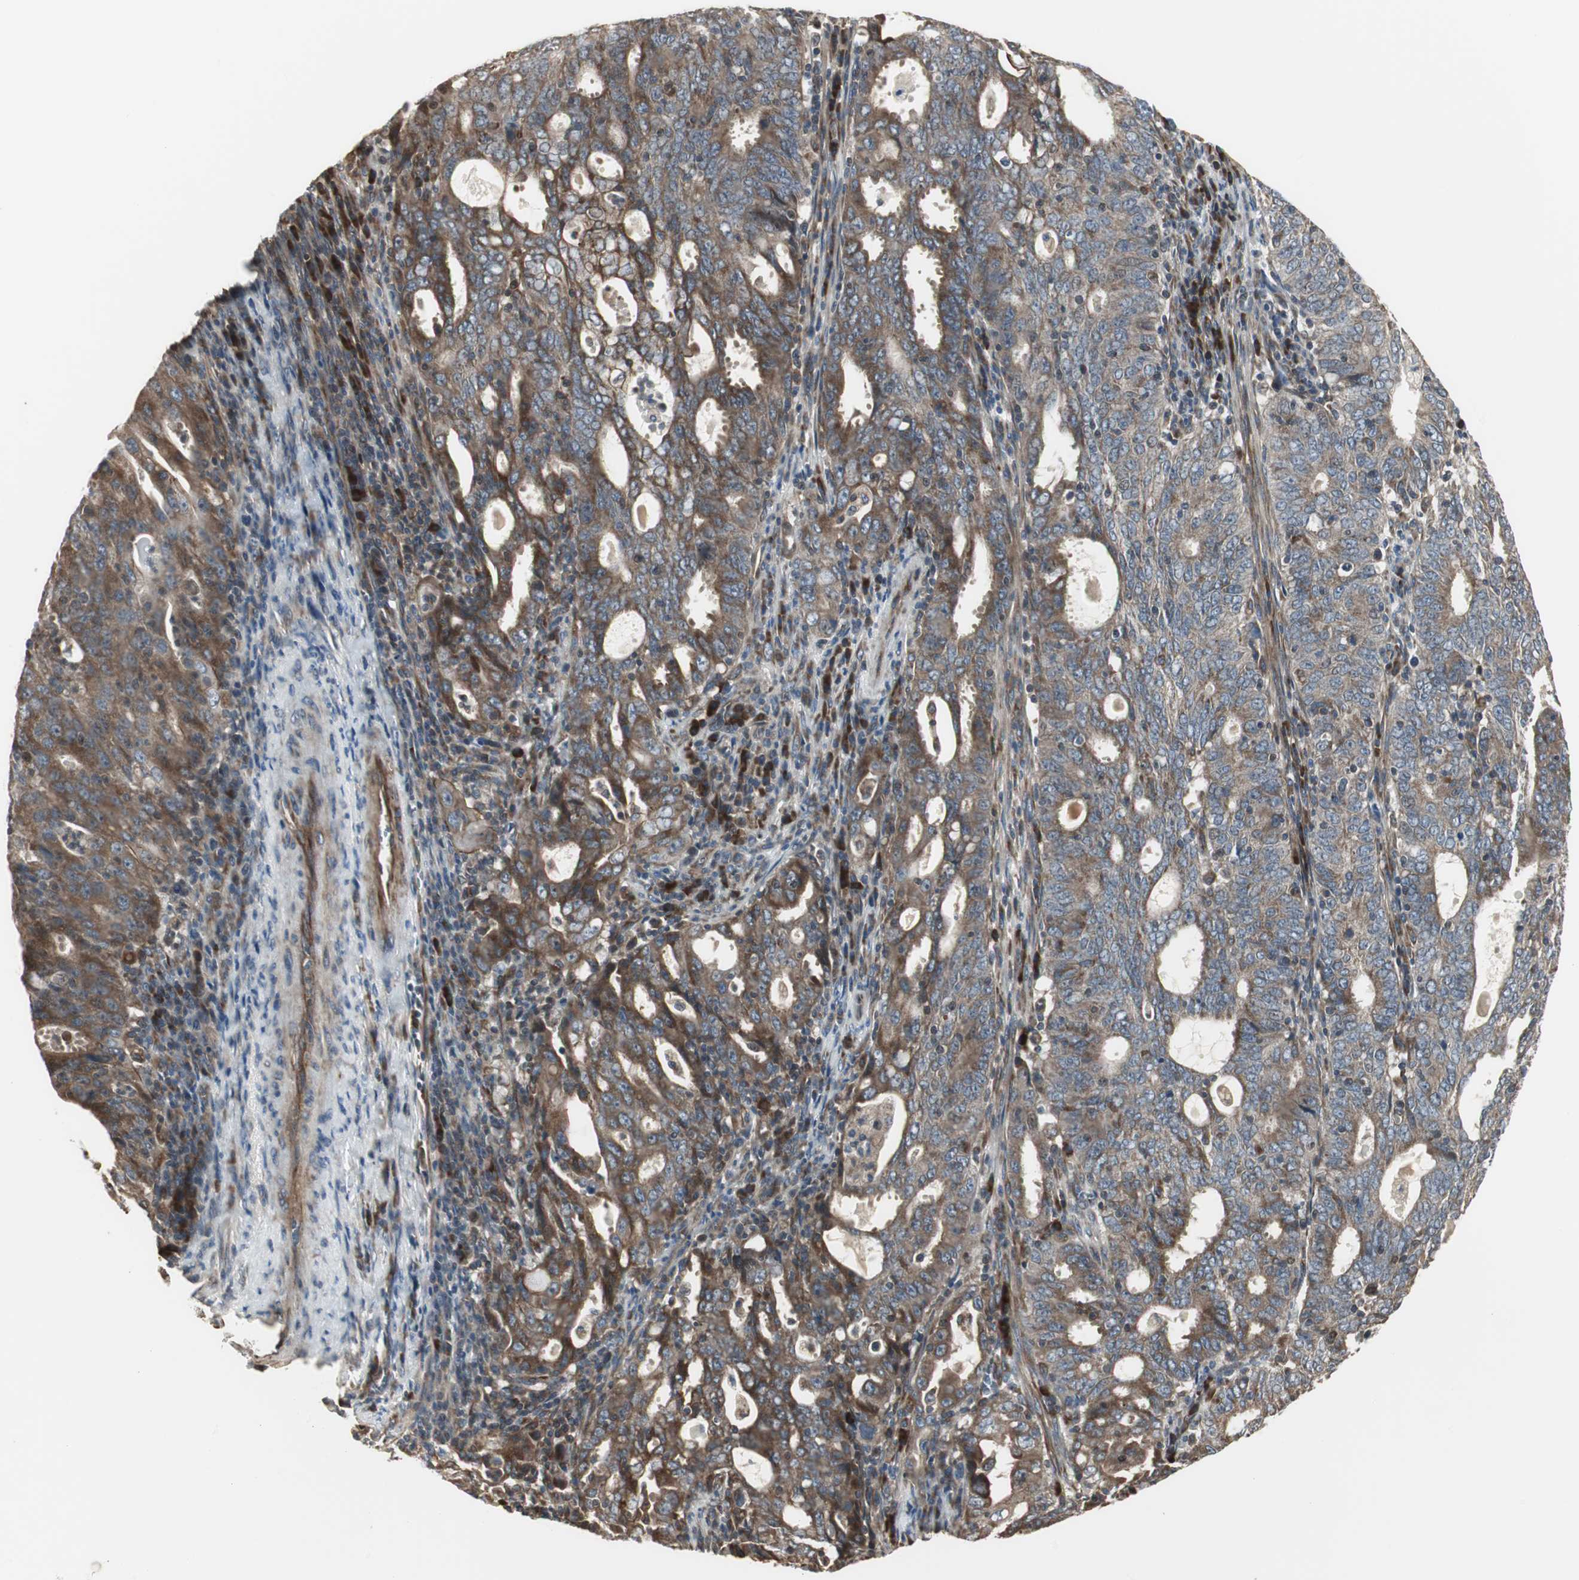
{"staining": {"intensity": "moderate", "quantity": ">75%", "location": "cytoplasmic/membranous"}, "tissue": "cervical cancer", "cell_type": "Tumor cells", "image_type": "cancer", "snomed": [{"axis": "morphology", "description": "Adenocarcinoma, NOS"}, {"axis": "topography", "description": "Cervix"}], "caption": "Immunohistochemical staining of cervical cancer reveals medium levels of moderate cytoplasmic/membranous positivity in approximately >75% of tumor cells.", "gene": "CHP1", "patient": {"sex": "female", "age": 44}}